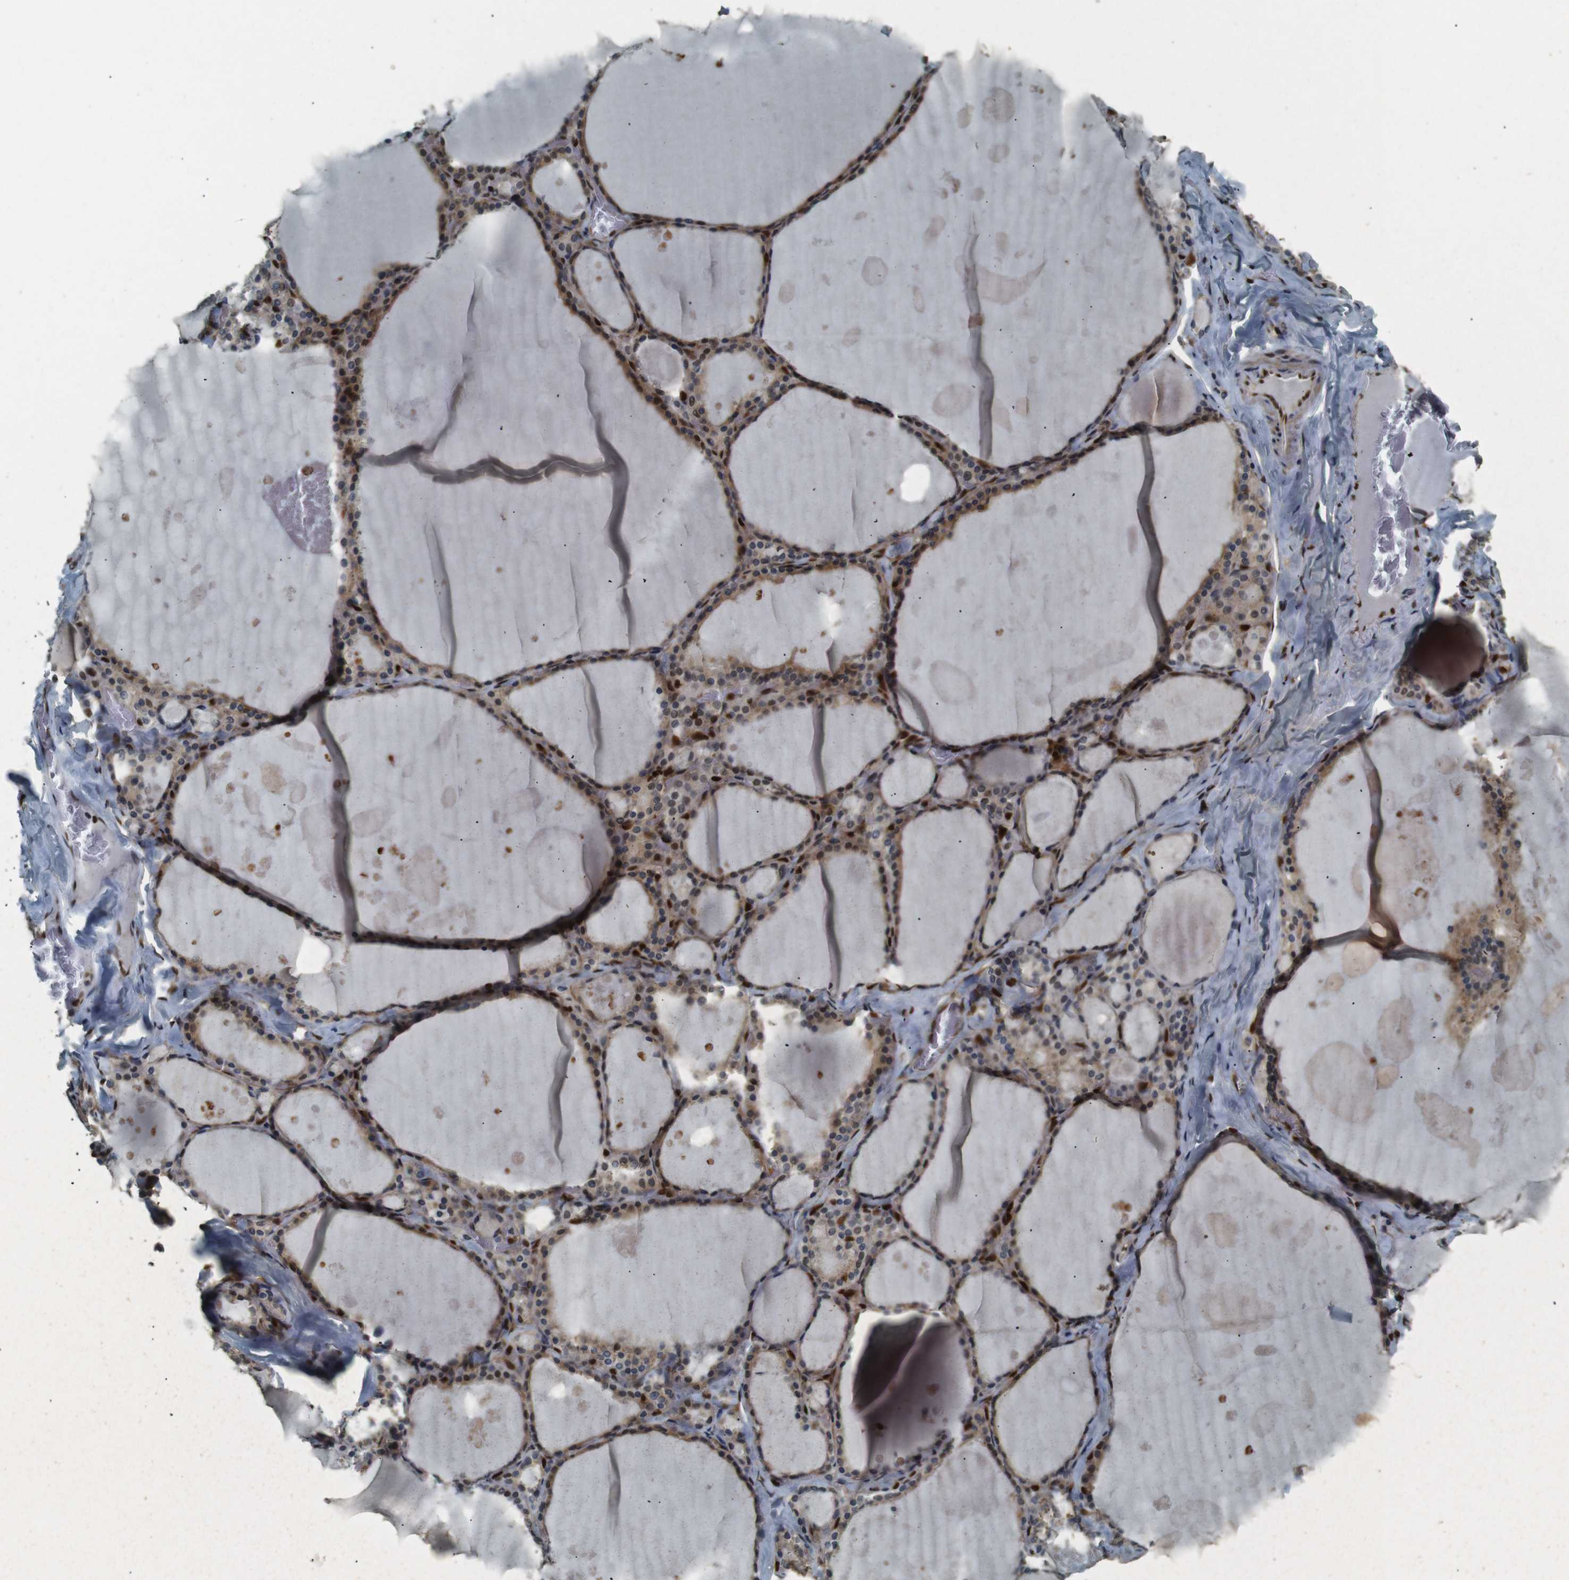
{"staining": {"intensity": "moderate", "quantity": ">75%", "location": "cytoplasmic/membranous,nuclear"}, "tissue": "thyroid gland", "cell_type": "Glandular cells", "image_type": "normal", "snomed": [{"axis": "morphology", "description": "Normal tissue, NOS"}, {"axis": "topography", "description": "Thyroid gland"}], "caption": "DAB (3,3'-diaminobenzidine) immunohistochemical staining of unremarkable human thyroid gland reveals moderate cytoplasmic/membranous,nuclear protein expression in about >75% of glandular cells.", "gene": "NHEJ1", "patient": {"sex": "male", "age": 56}}